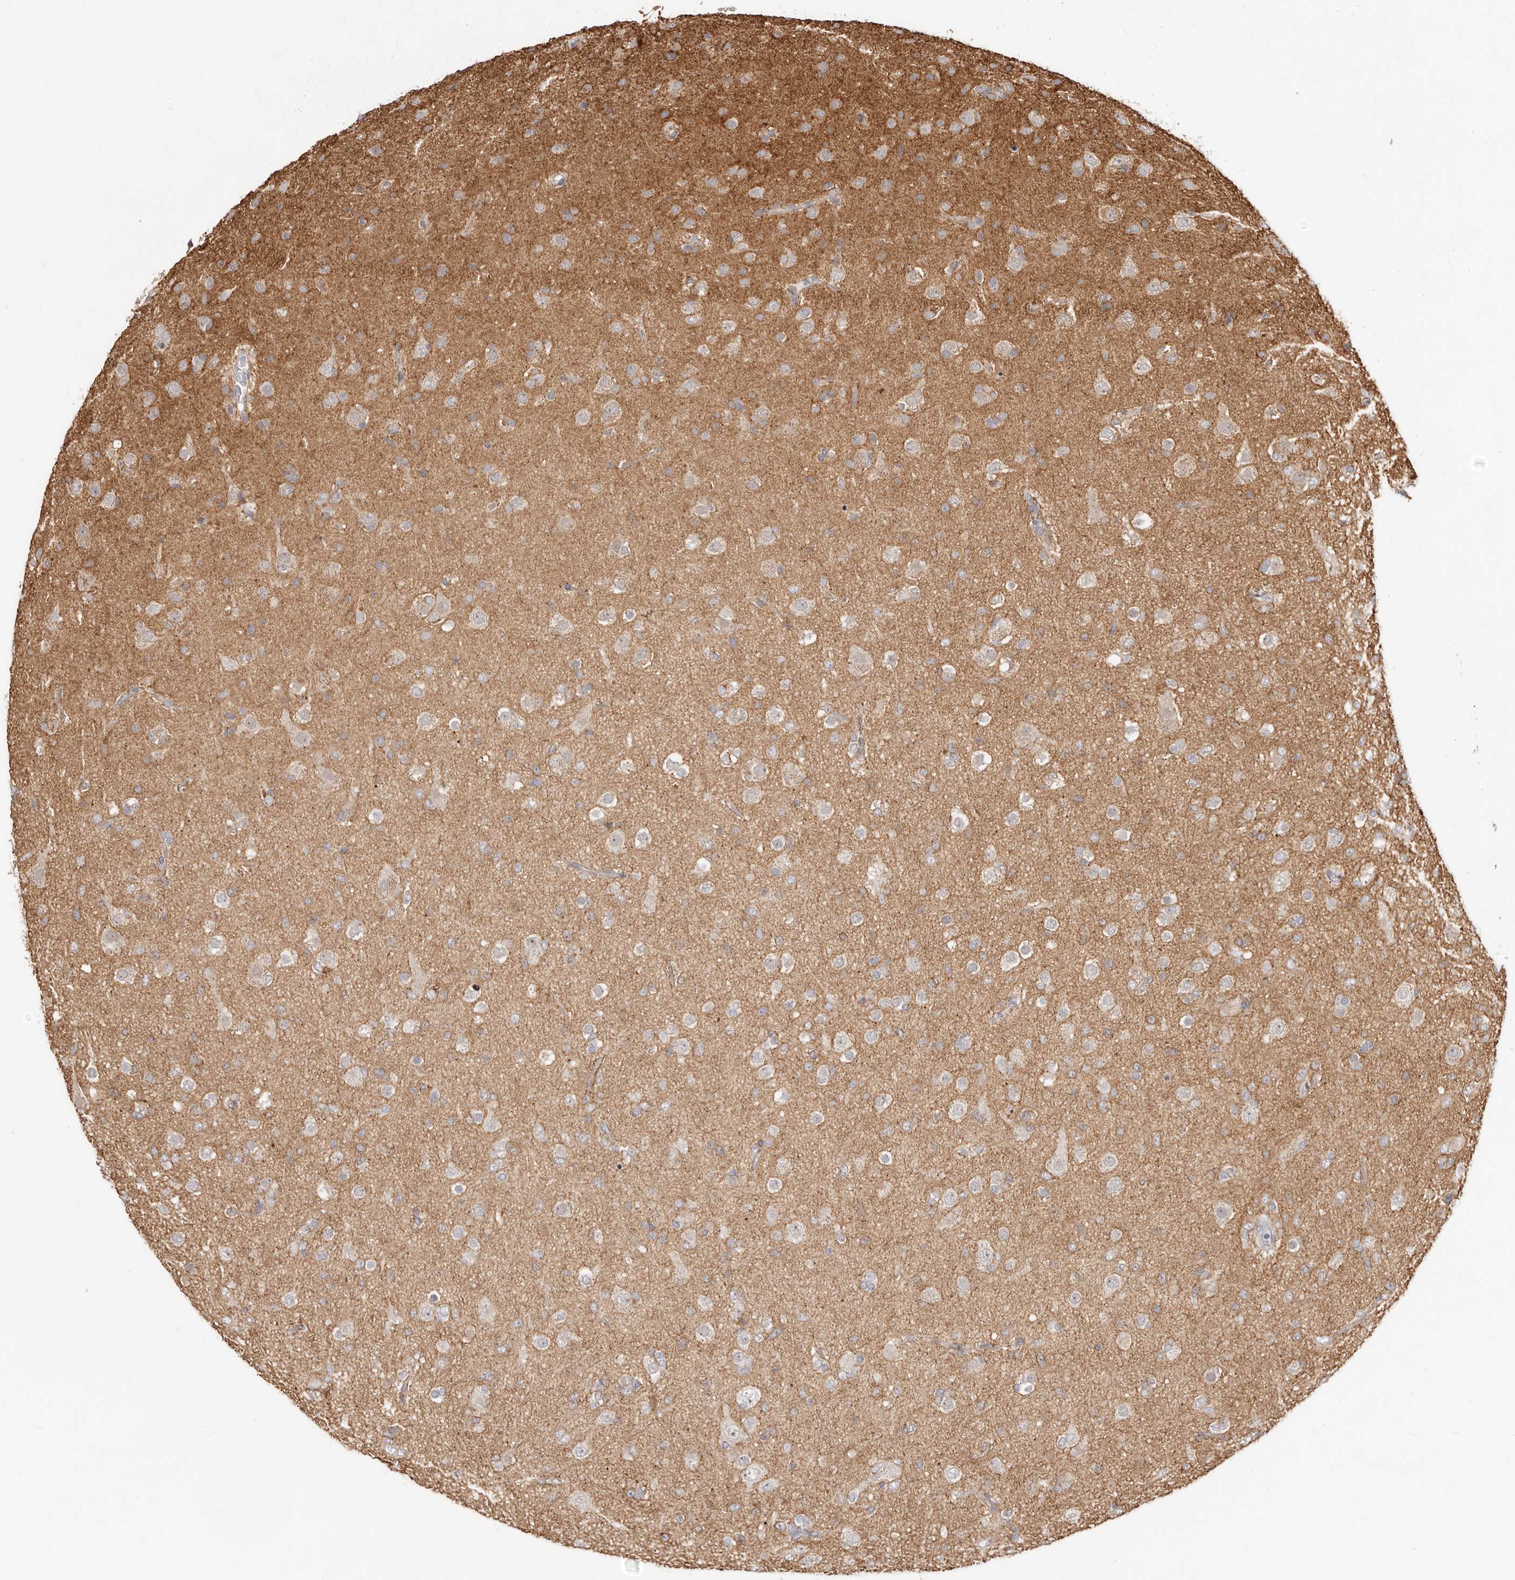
{"staining": {"intensity": "negative", "quantity": "none", "location": "none"}, "tissue": "glioma", "cell_type": "Tumor cells", "image_type": "cancer", "snomed": [{"axis": "morphology", "description": "Glioma, malignant, Low grade"}, {"axis": "topography", "description": "Brain"}], "caption": "A photomicrograph of glioma stained for a protein shows no brown staining in tumor cells.", "gene": "SZT2", "patient": {"sex": "male", "age": 65}}